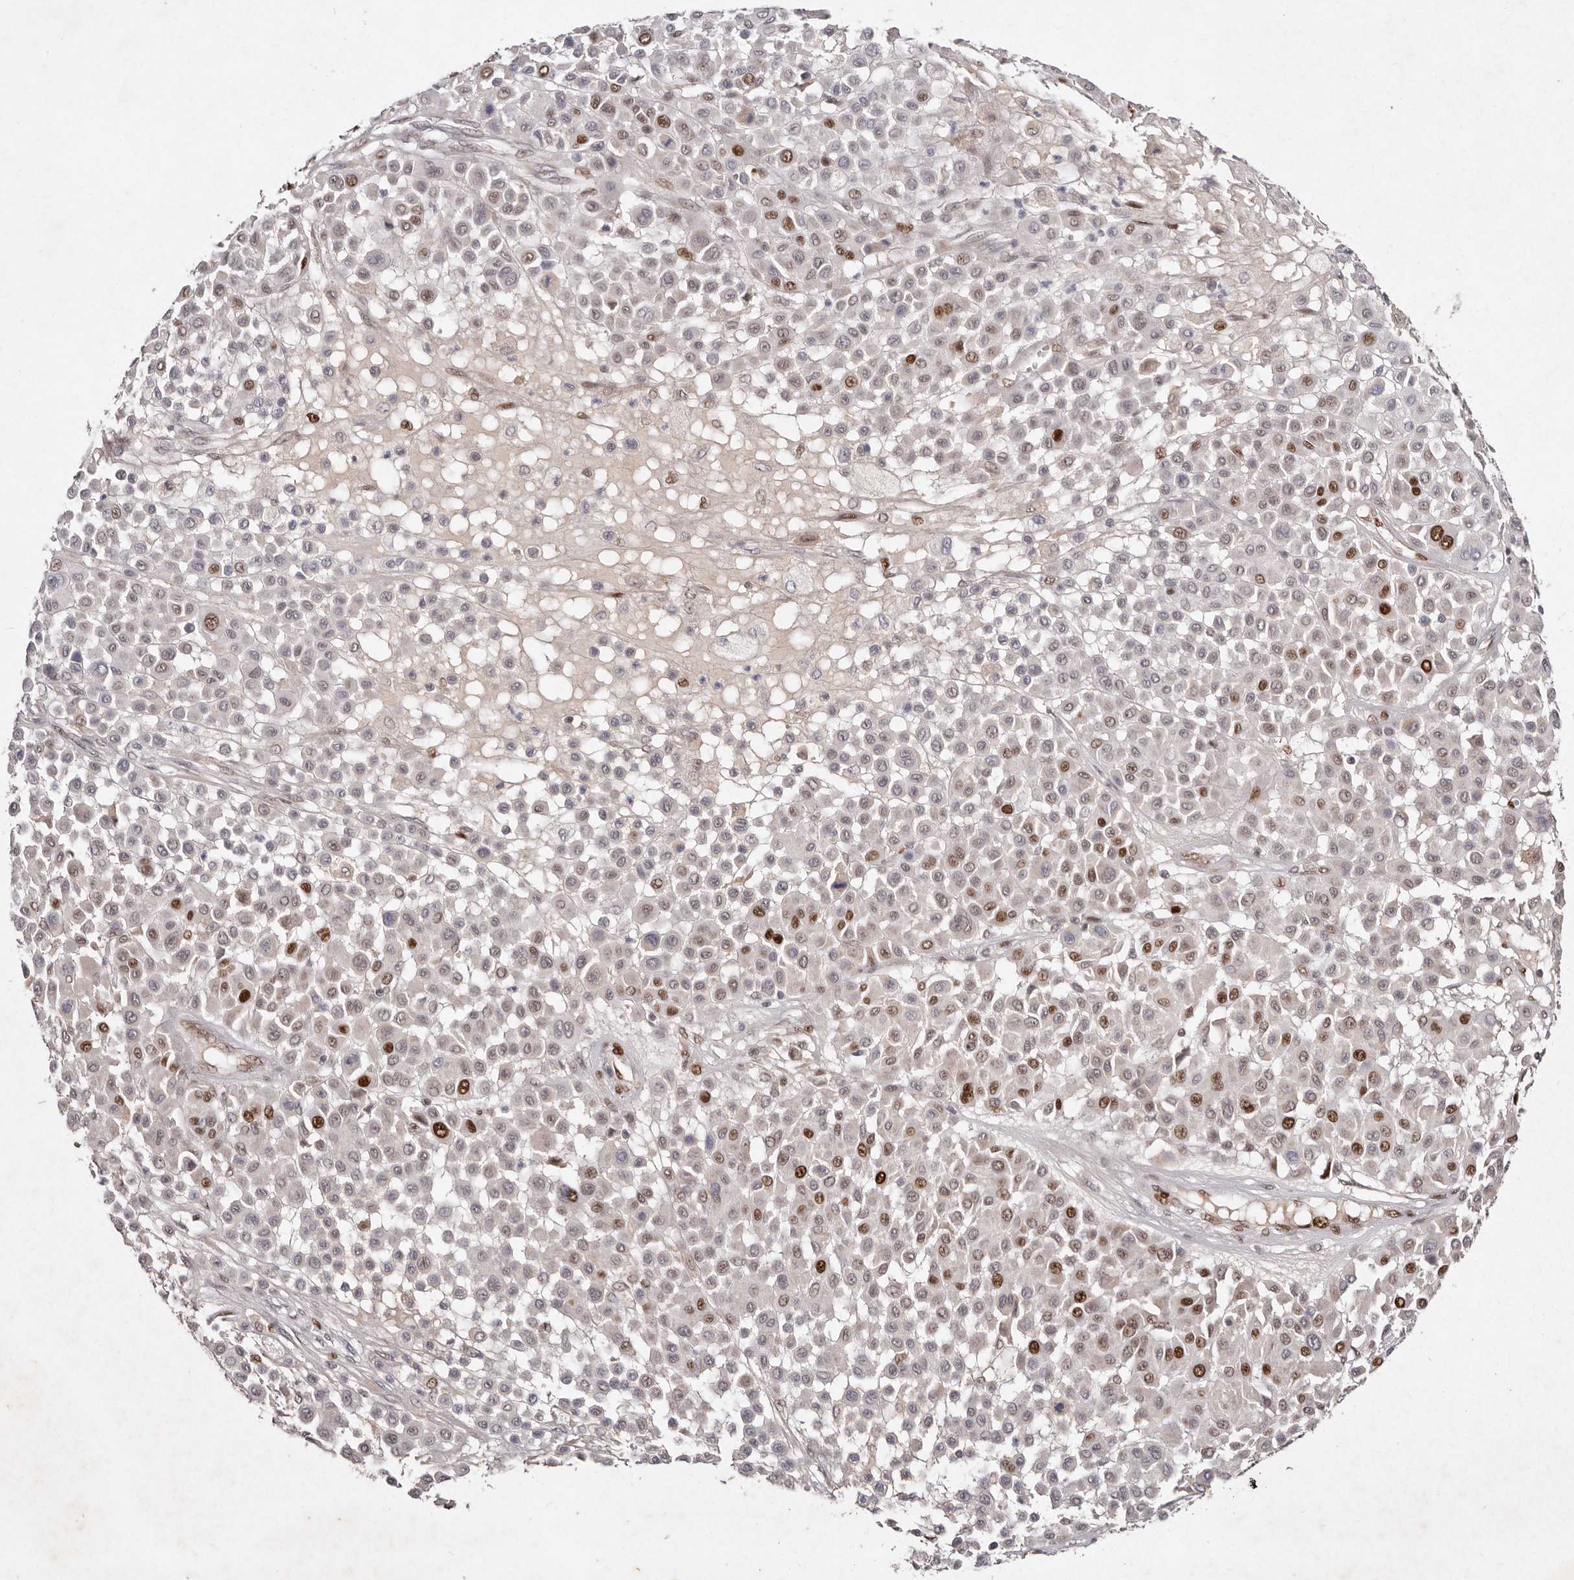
{"staining": {"intensity": "strong", "quantity": "<25%", "location": "nuclear"}, "tissue": "melanoma", "cell_type": "Tumor cells", "image_type": "cancer", "snomed": [{"axis": "morphology", "description": "Malignant melanoma, Metastatic site"}, {"axis": "topography", "description": "Soft tissue"}], "caption": "Human melanoma stained for a protein (brown) shows strong nuclear positive positivity in about <25% of tumor cells.", "gene": "KLF7", "patient": {"sex": "male", "age": 41}}